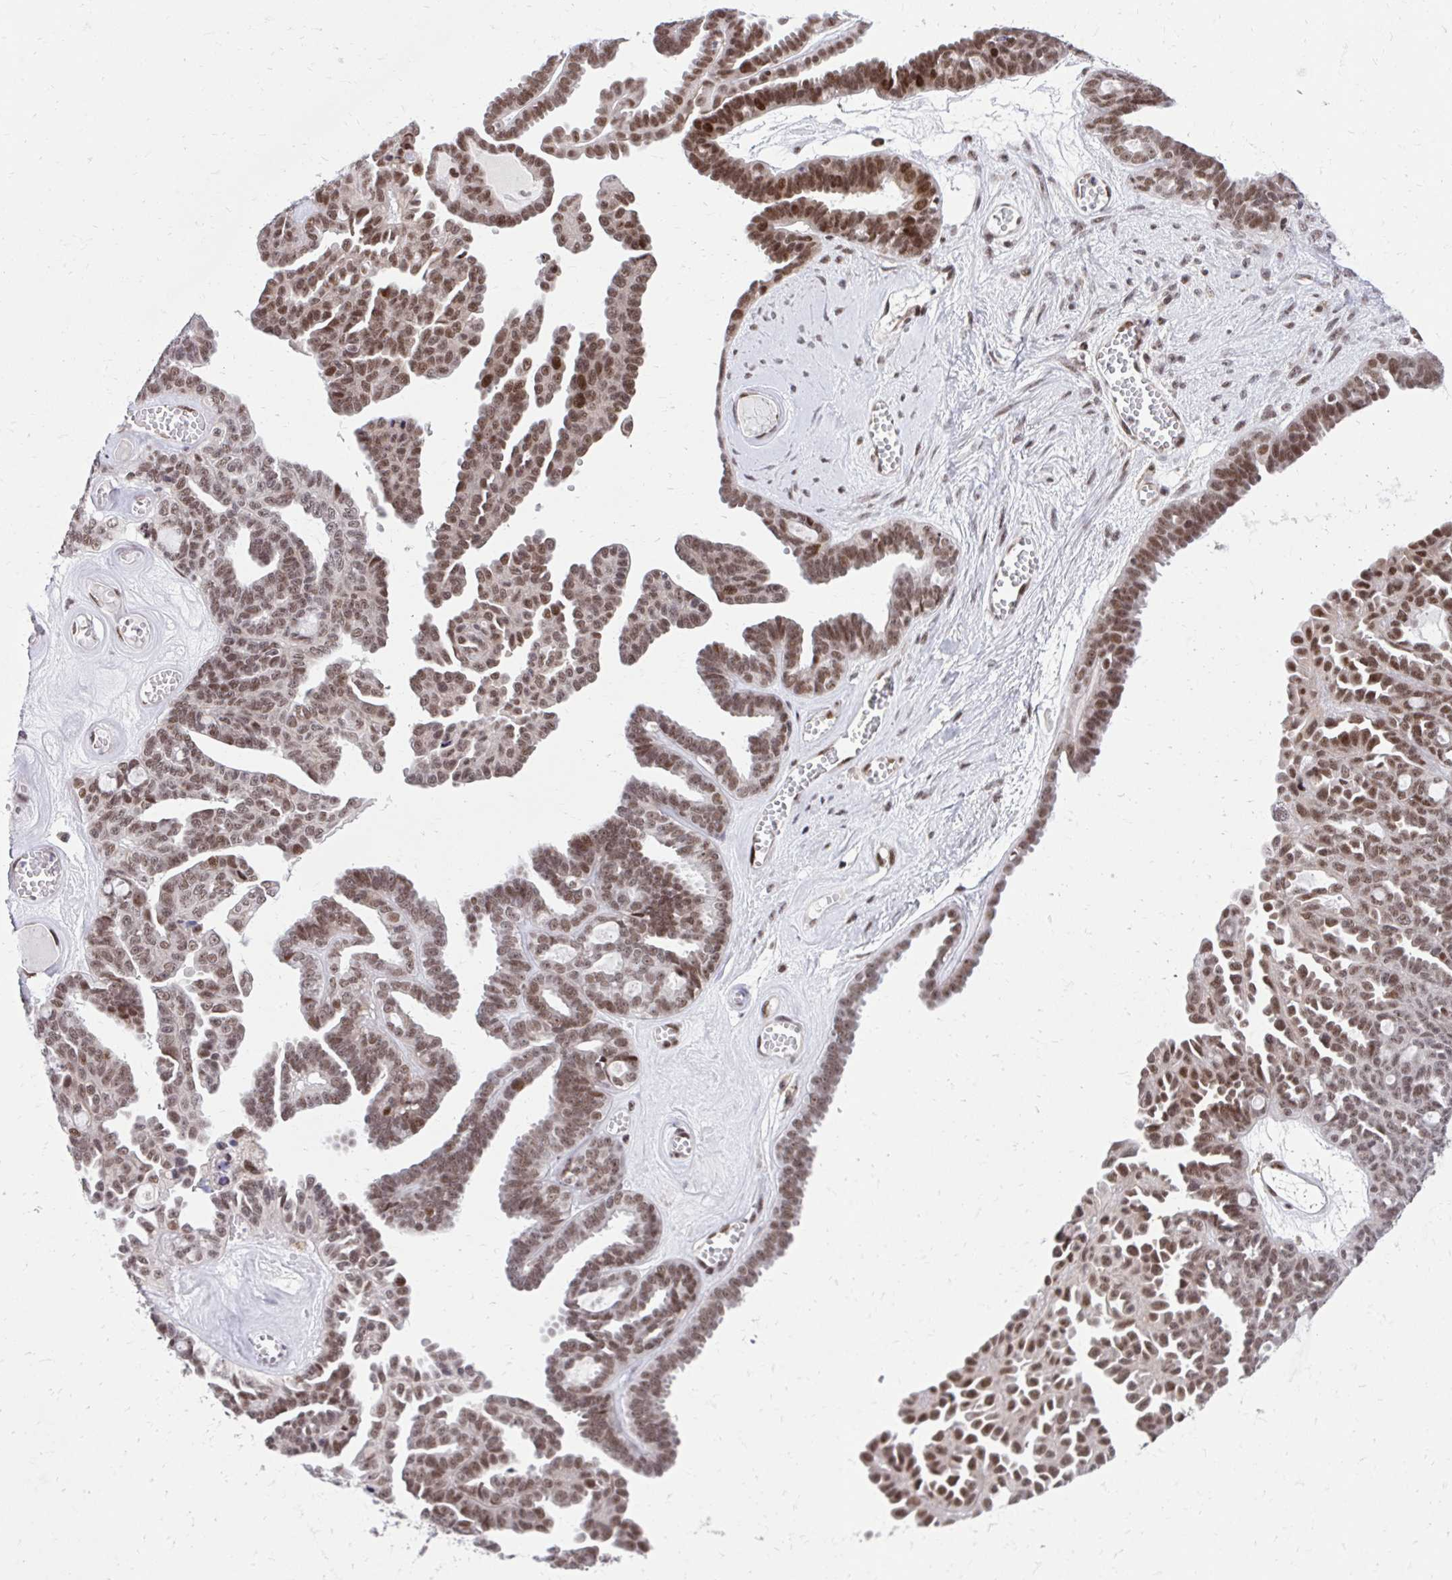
{"staining": {"intensity": "moderate", "quantity": ">75%", "location": "nuclear"}, "tissue": "ovarian cancer", "cell_type": "Tumor cells", "image_type": "cancer", "snomed": [{"axis": "morphology", "description": "Cystadenocarcinoma, serous, NOS"}, {"axis": "topography", "description": "Ovary"}], "caption": "Ovarian cancer stained for a protein (brown) displays moderate nuclear positive expression in approximately >75% of tumor cells.", "gene": "HOXA4", "patient": {"sex": "female", "age": 71}}